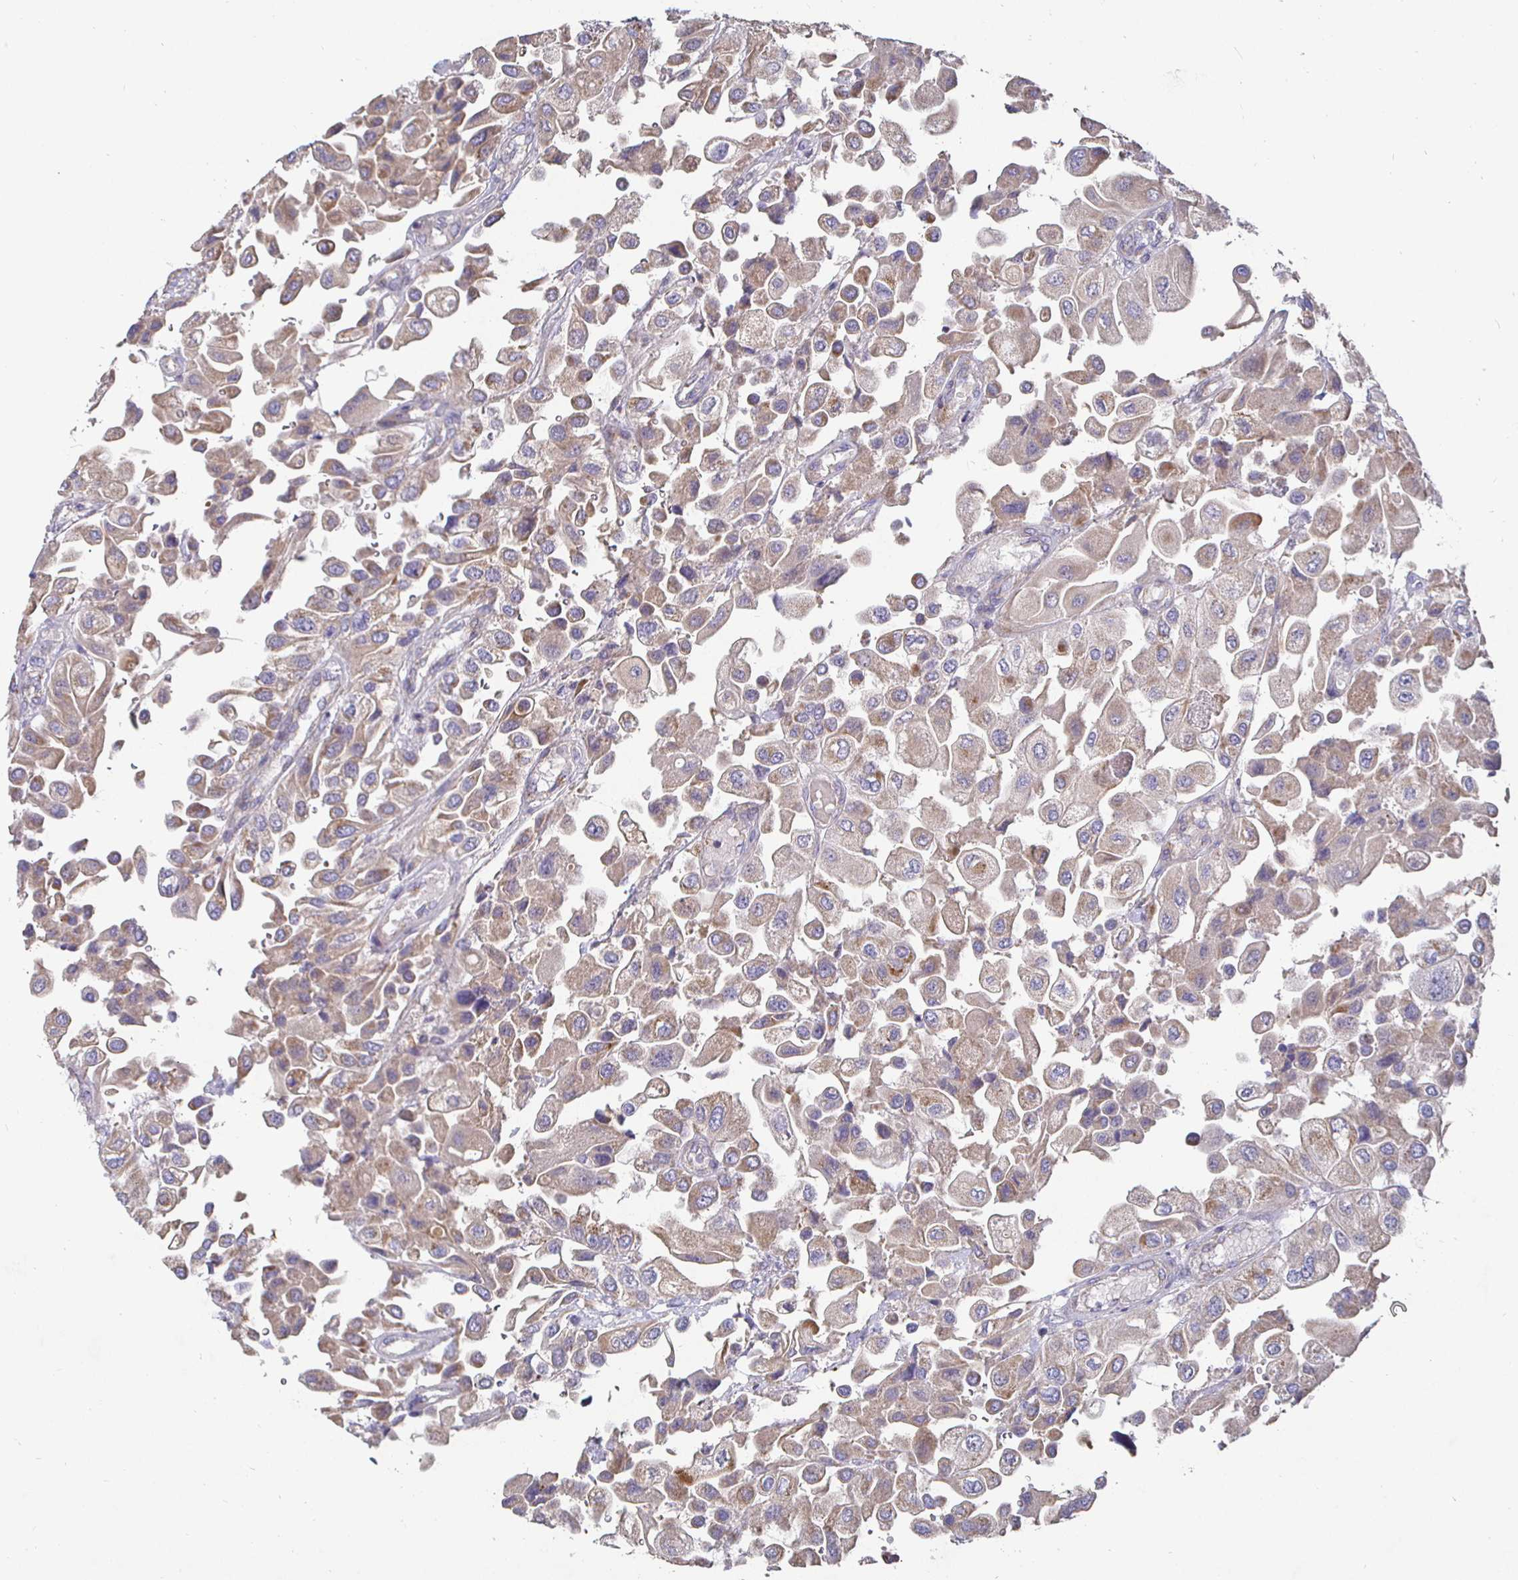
{"staining": {"intensity": "moderate", "quantity": ">75%", "location": "cytoplasmic/membranous"}, "tissue": "urothelial cancer", "cell_type": "Tumor cells", "image_type": "cancer", "snomed": [{"axis": "morphology", "description": "Urothelial carcinoma, High grade"}, {"axis": "topography", "description": "Urinary bladder"}], "caption": "Immunohistochemical staining of human high-grade urothelial carcinoma reveals medium levels of moderate cytoplasmic/membranous staining in approximately >75% of tumor cells.", "gene": "NRSN1", "patient": {"sex": "female", "age": 64}}